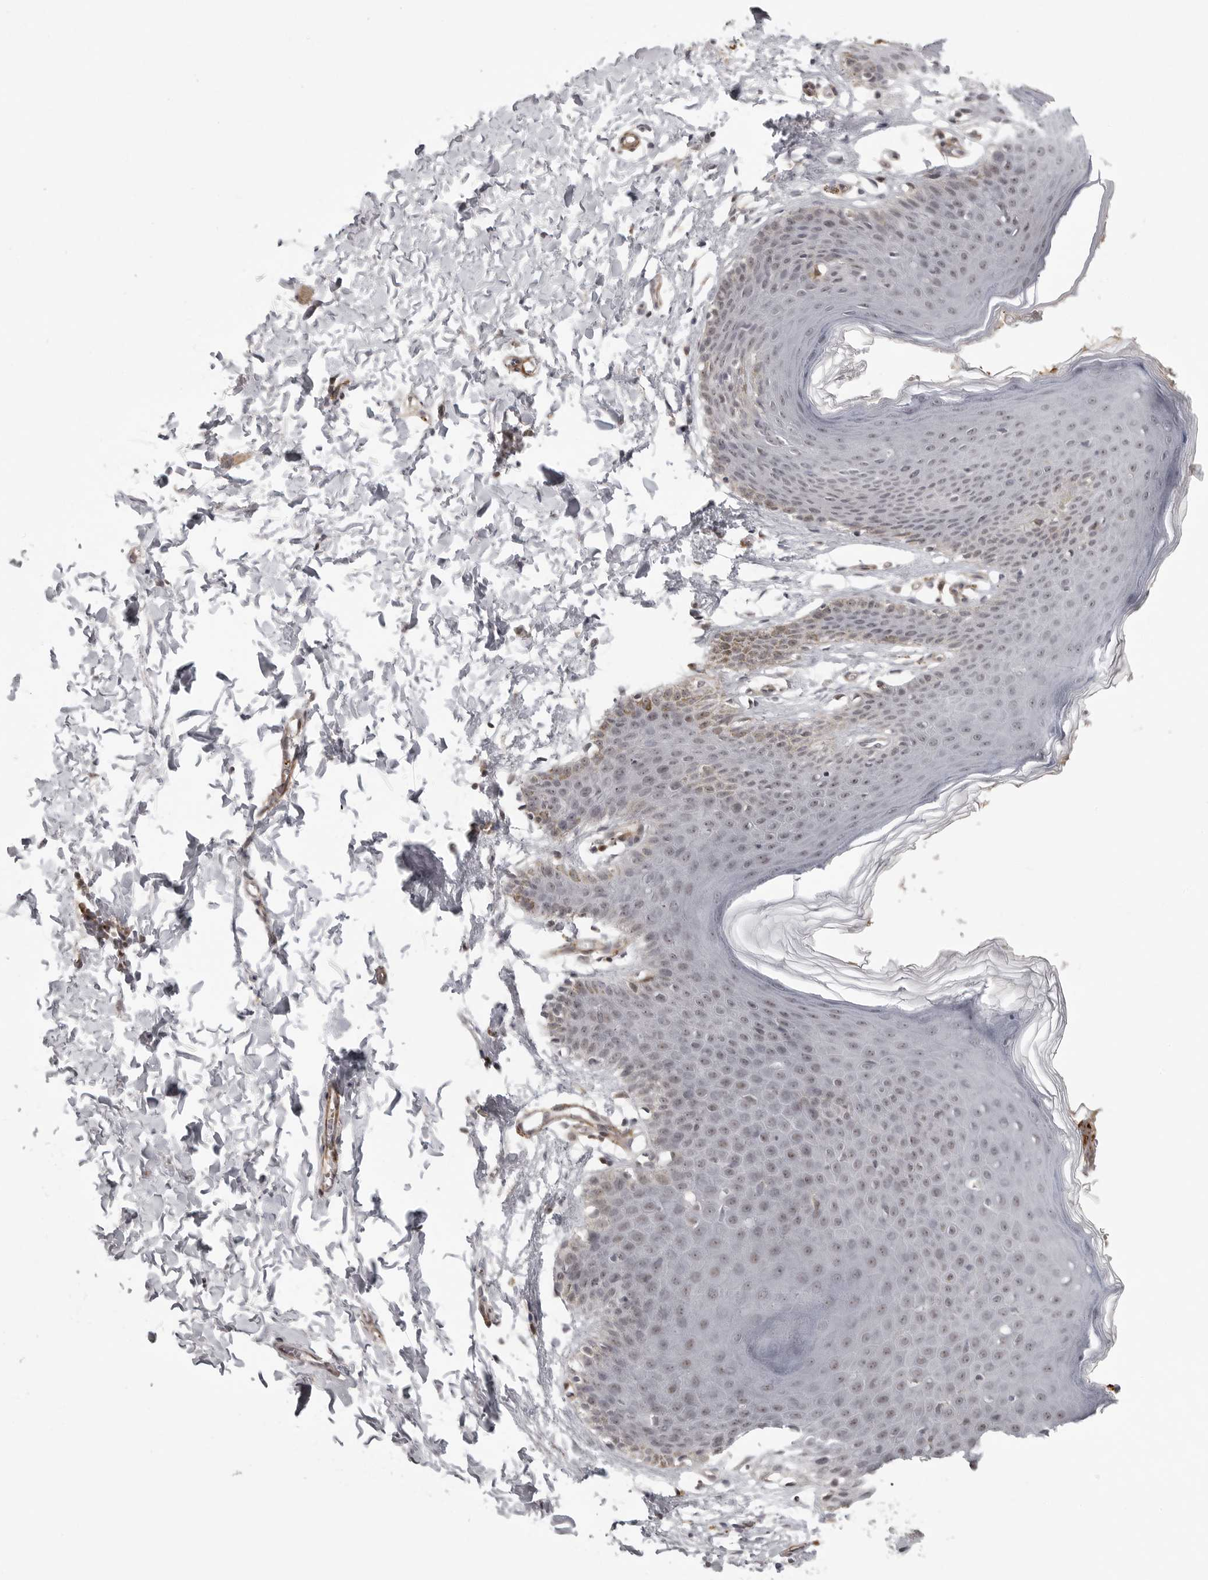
{"staining": {"intensity": "weak", "quantity": "25%-75%", "location": "nuclear"}, "tissue": "skin", "cell_type": "Epidermal cells", "image_type": "normal", "snomed": [{"axis": "morphology", "description": "Normal tissue, NOS"}, {"axis": "topography", "description": "Vulva"}], "caption": "This image reveals immunohistochemistry staining of unremarkable human skin, with low weak nuclear positivity in about 25%-75% of epidermal cells.", "gene": "TUT4", "patient": {"sex": "female", "age": 66}}